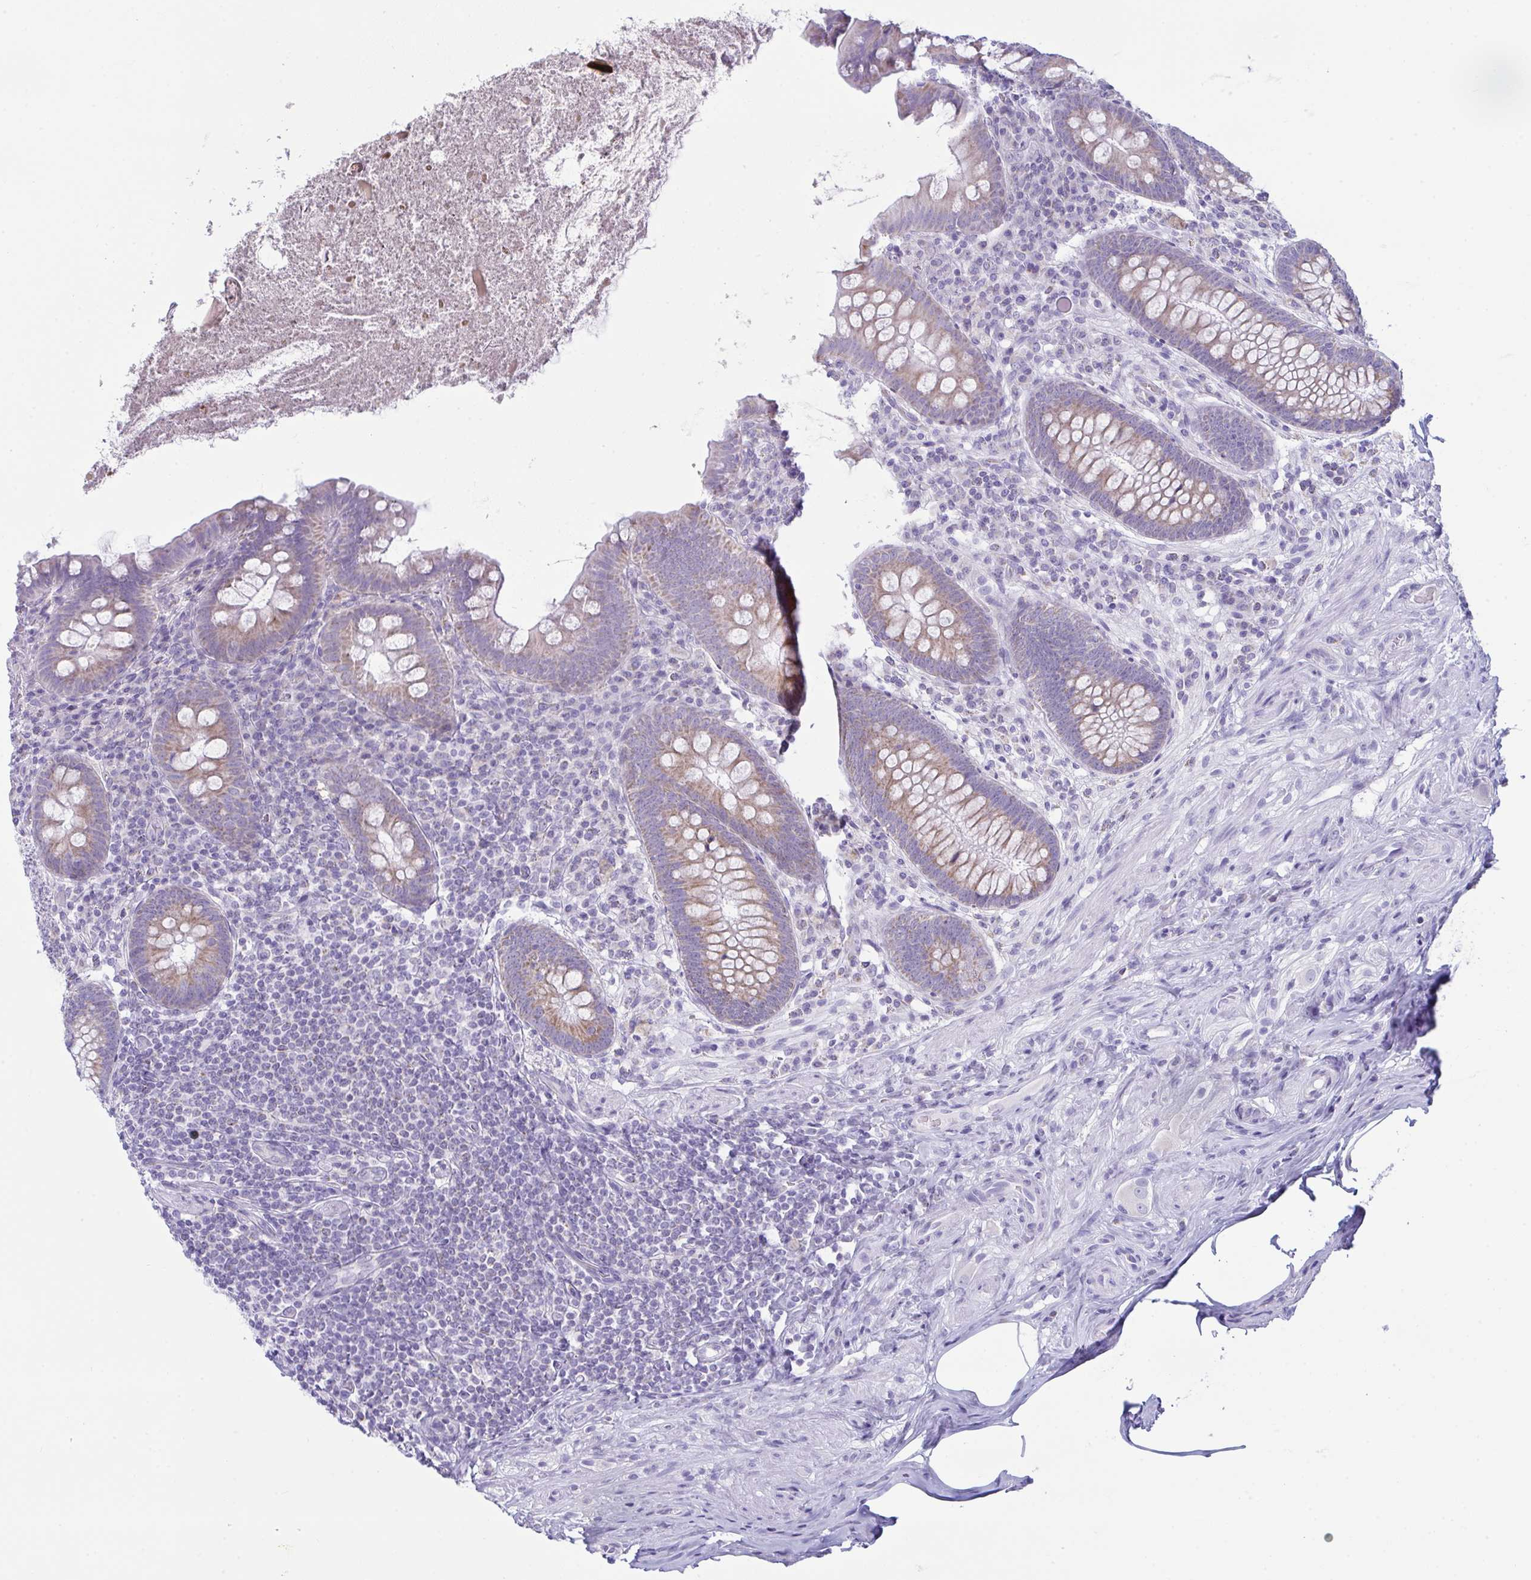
{"staining": {"intensity": "moderate", "quantity": "25%-75%", "location": "cytoplasmic/membranous"}, "tissue": "appendix", "cell_type": "Glandular cells", "image_type": "normal", "snomed": [{"axis": "morphology", "description": "Normal tissue, NOS"}, {"axis": "topography", "description": "Appendix"}], "caption": "High-power microscopy captured an IHC micrograph of normal appendix, revealing moderate cytoplasmic/membranous expression in approximately 25%-75% of glandular cells. (DAB (3,3'-diaminobenzidine) IHC, brown staining for protein, blue staining for nuclei).", "gene": "BBS1", "patient": {"sex": "male", "age": 71}}